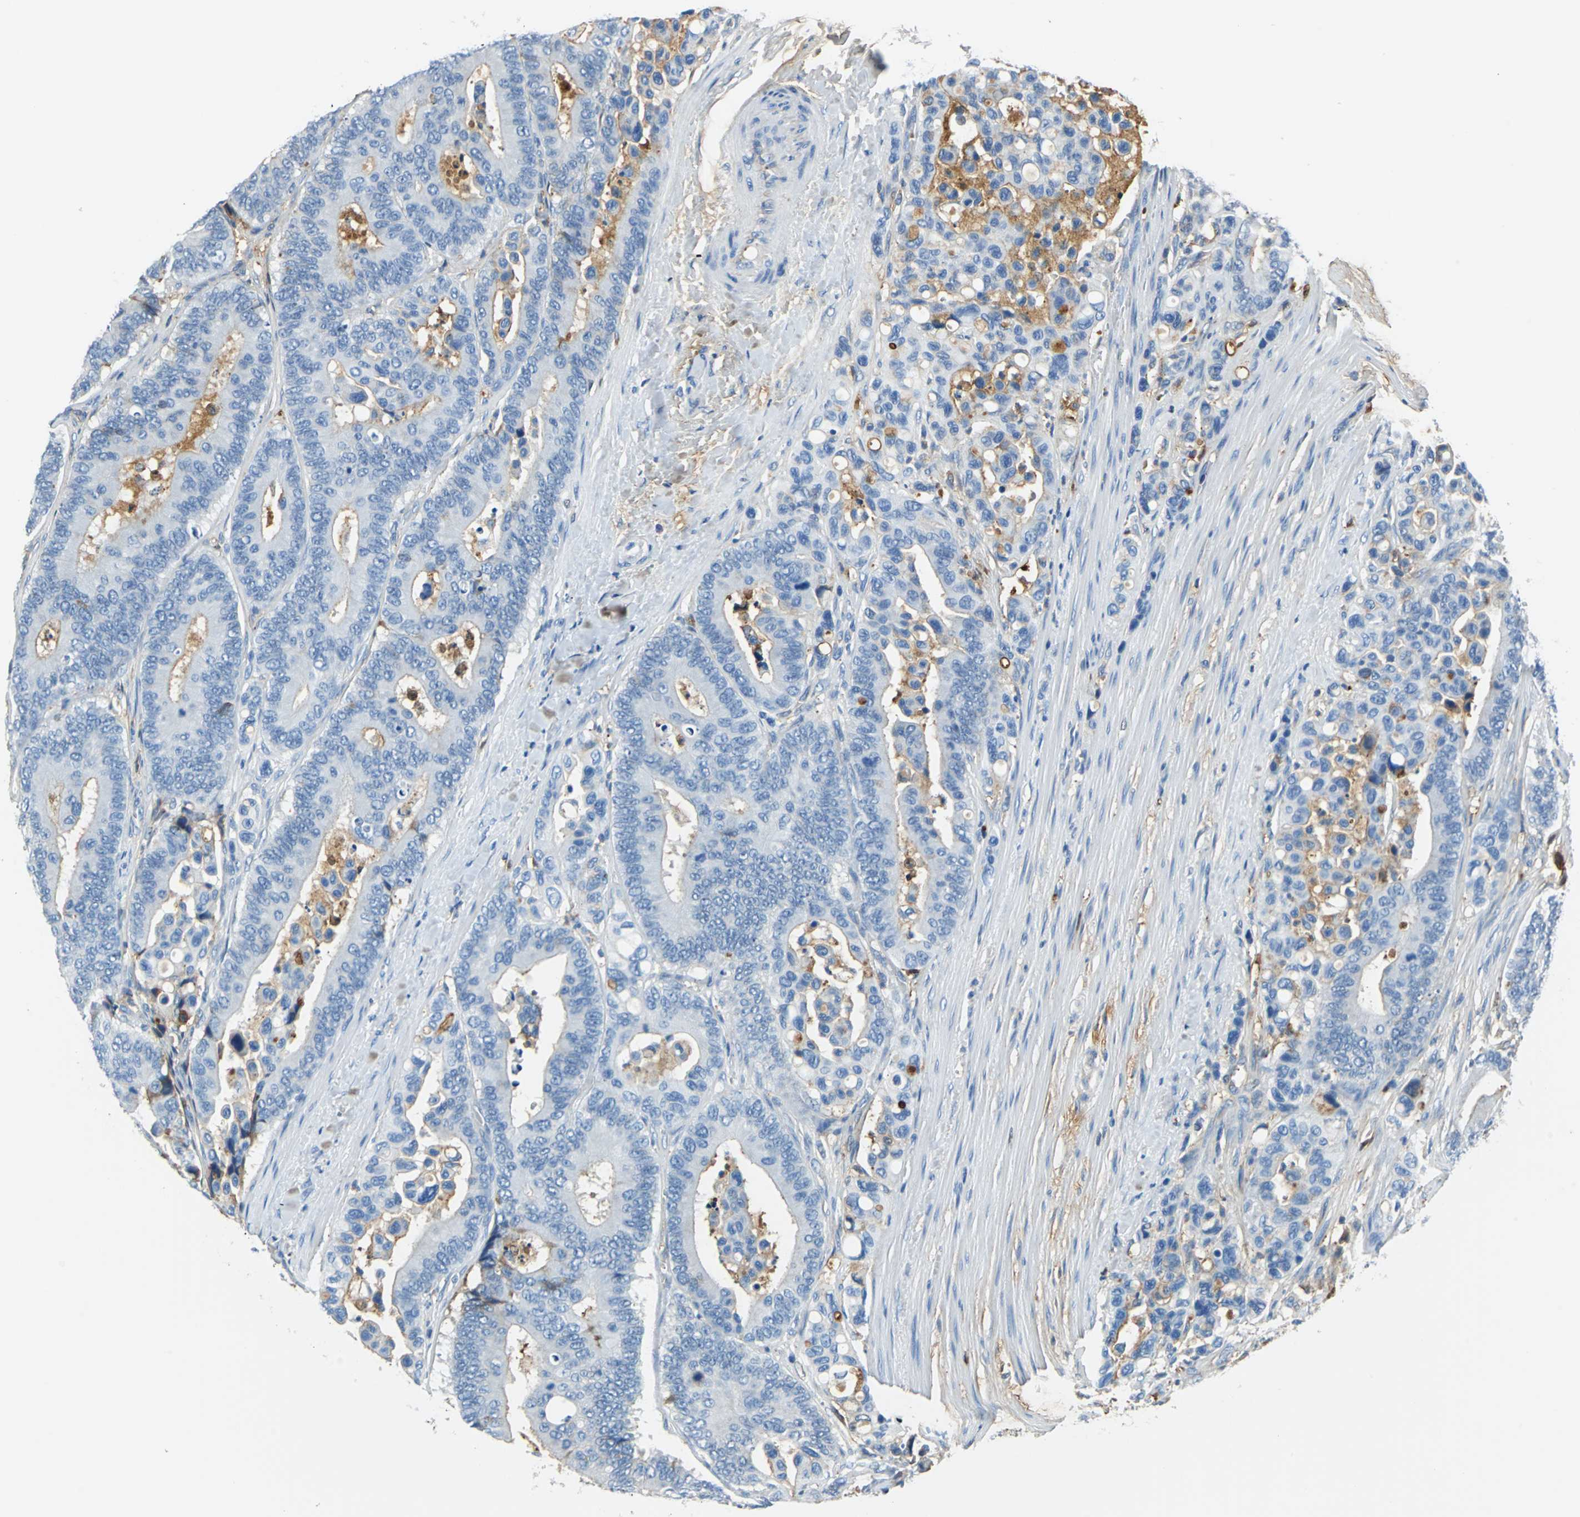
{"staining": {"intensity": "moderate", "quantity": "25%-75%", "location": "cytoplasmic/membranous"}, "tissue": "colorectal cancer", "cell_type": "Tumor cells", "image_type": "cancer", "snomed": [{"axis": "morphology", "description": "Normal tissue, NOS"}, {"axis": "morphology", "description": "Adenocarcinoma, NOS"}, {"axis": "topography", "description": "Colon"}], "caption": "A photomicrograph showing moderate cytoplasmic/membranous staining in approximately 25%-75% of tumor cells in colorectal cancer, as visualized by brown immunohistochemical staining.", "gene": "ALB", "patient": {"sex": "male", "age": 82}}